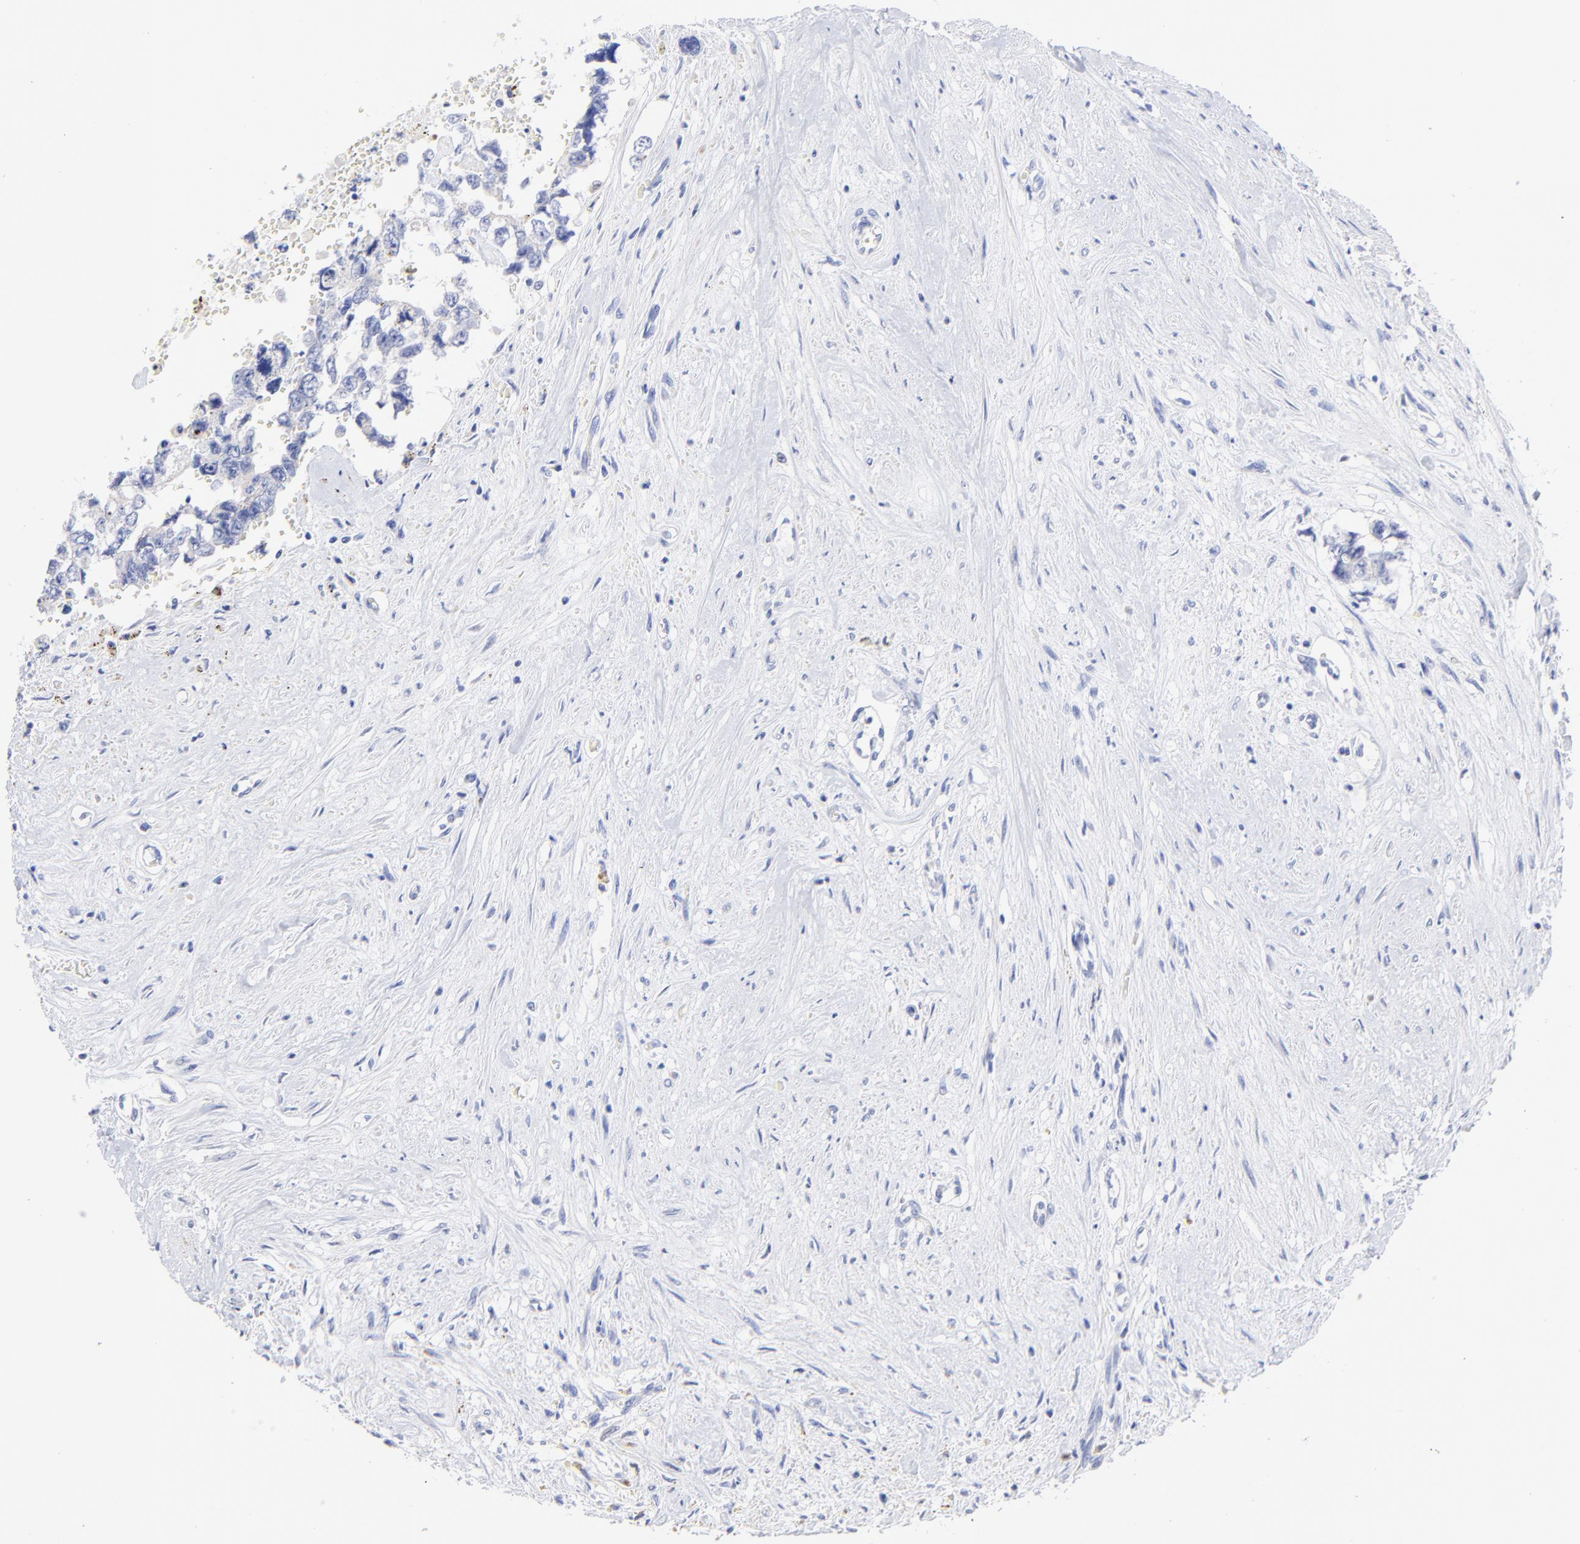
{"staining": {"intensity": "negative", "quantity": "none", "location": "none"}, "tissue": "testis cancer", "cell_type": "Tumor cells", "image_type": "cancer", "snomed": [{"axis": "morphology", "description": "Carcinoma, Embryonal, NOS"}, {"axis": "topography", "description": "Testis"}], "caption": "This micrograph is of testis cancer stained with IHC to label a protein in brown with the nuclei are counter-stained blue. There is no expression in tumor cells.", "gene": "CFAP57", "patient": {"sex": "male", "age": 31}}